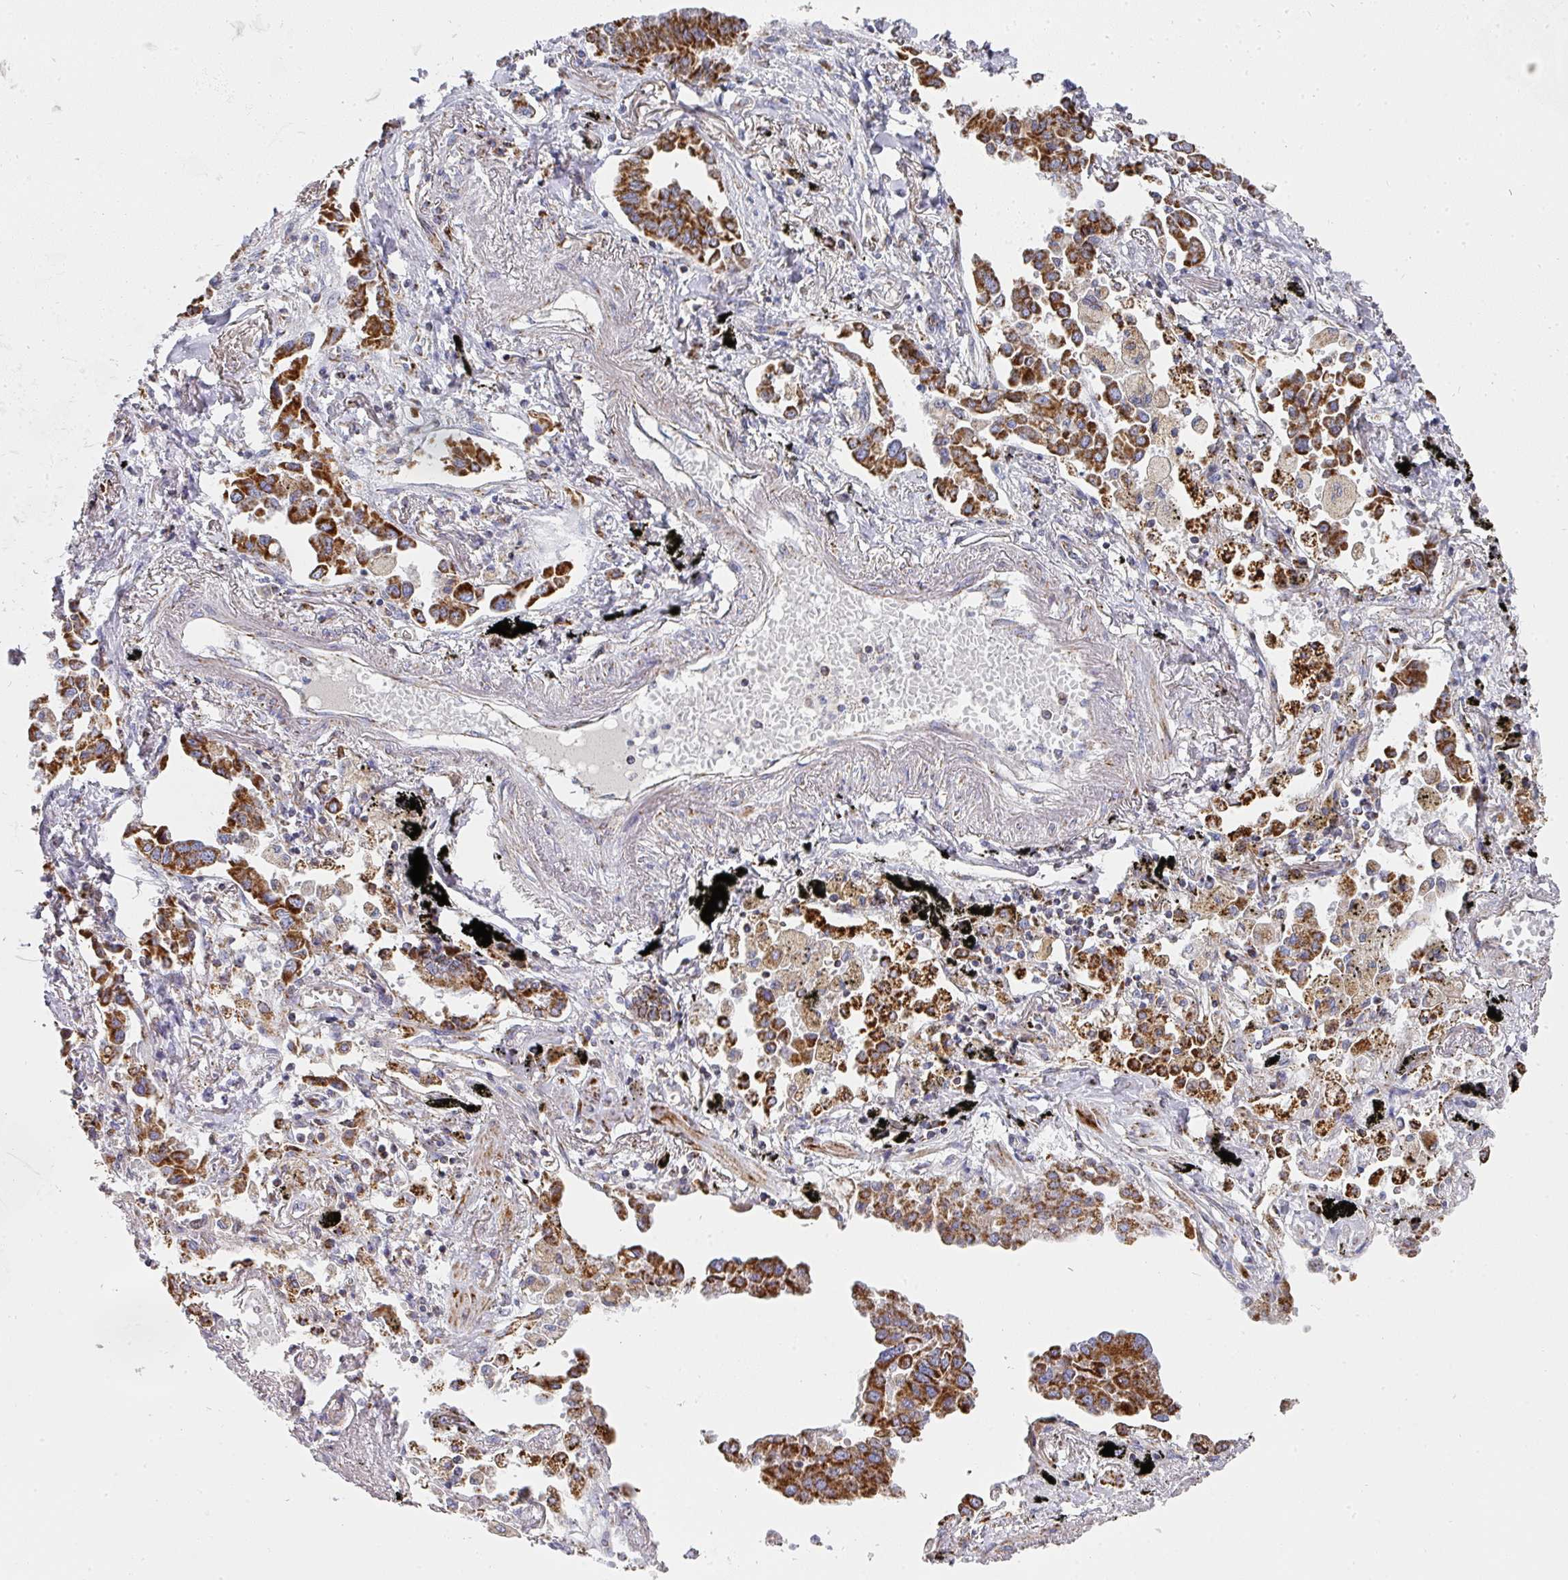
{"staining": {"intensity": "strong", "quantity": ">75%", "location": "cytoplasmic/membranous"}, "tissue": "lung cancer", "cell_type": "Tumor cells", "image_type": "cancer", "snomed": [{"axis": "morphology", "description": "Adenocarcinoma, NOS"}, {"axis": "topography", "description": "Lung"}], "caption": "Immunohistochemistry photomicrograph of human lung adenocarcinoma stained for a protein (brown), which shows high levels of strong cytoplasmic/membranous staining in about >75% of tumor cells.", "gene": "UQCRFS1", "patient": {"sex": "male", "age": 67}}